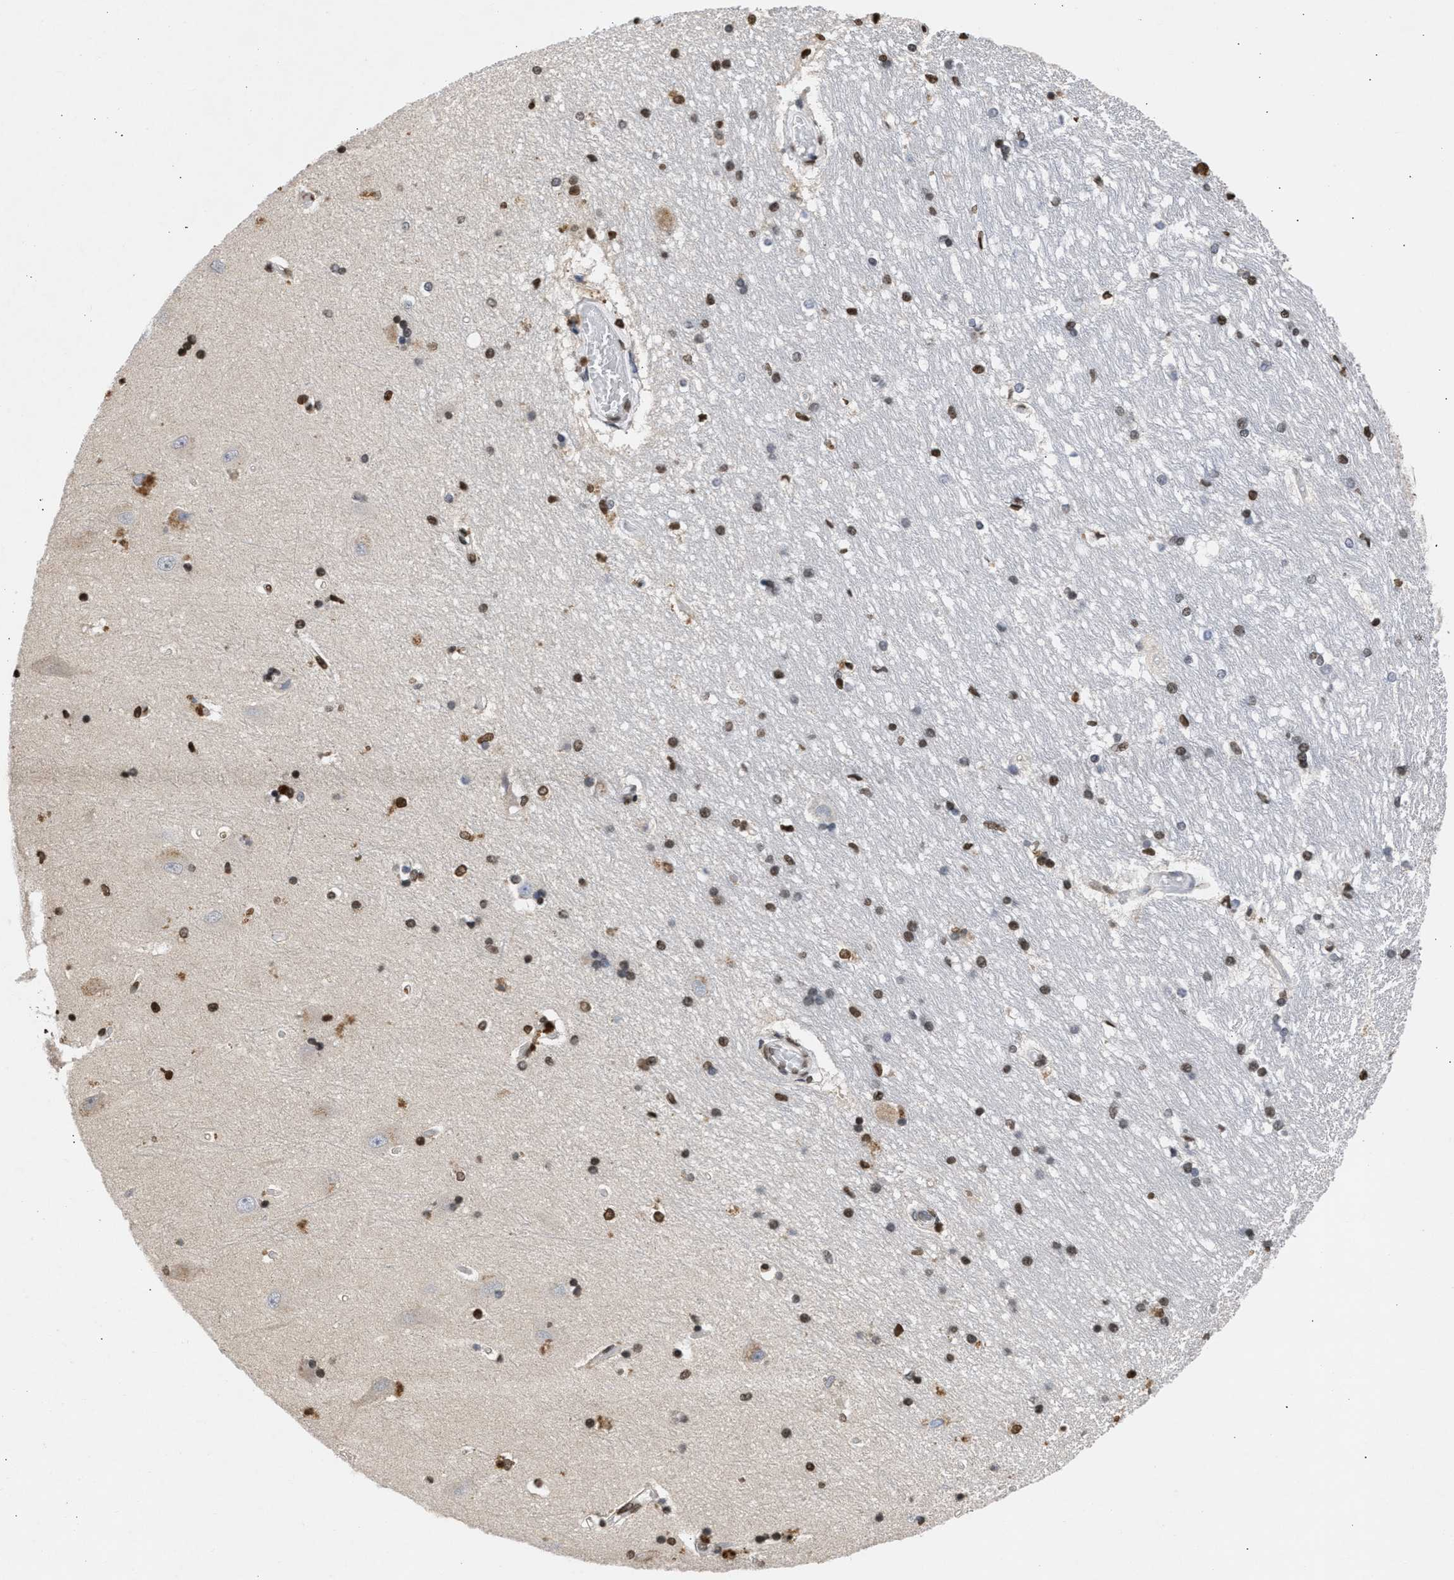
{"staining": {"intensity": "moderate", "quantity": ">75%", "location": "nuclear"}, "tissue": "hippocampus", "cell_type": "Glial cells", "image_type": "normal", "snomed": [{"axis": "morphology", "description": "Normal tissue, NOS"}, {"axis": "topography", "description": "Hippocampus"}], "caption": "A high-resolution image shows immunohistochemistry staining of unremarkable hippocampus, which demonstrates moderate nuclear staining in approximately >75% of glial cells.", "gene": "NUP35", "patient": {"sex": "male", "age": 45}}